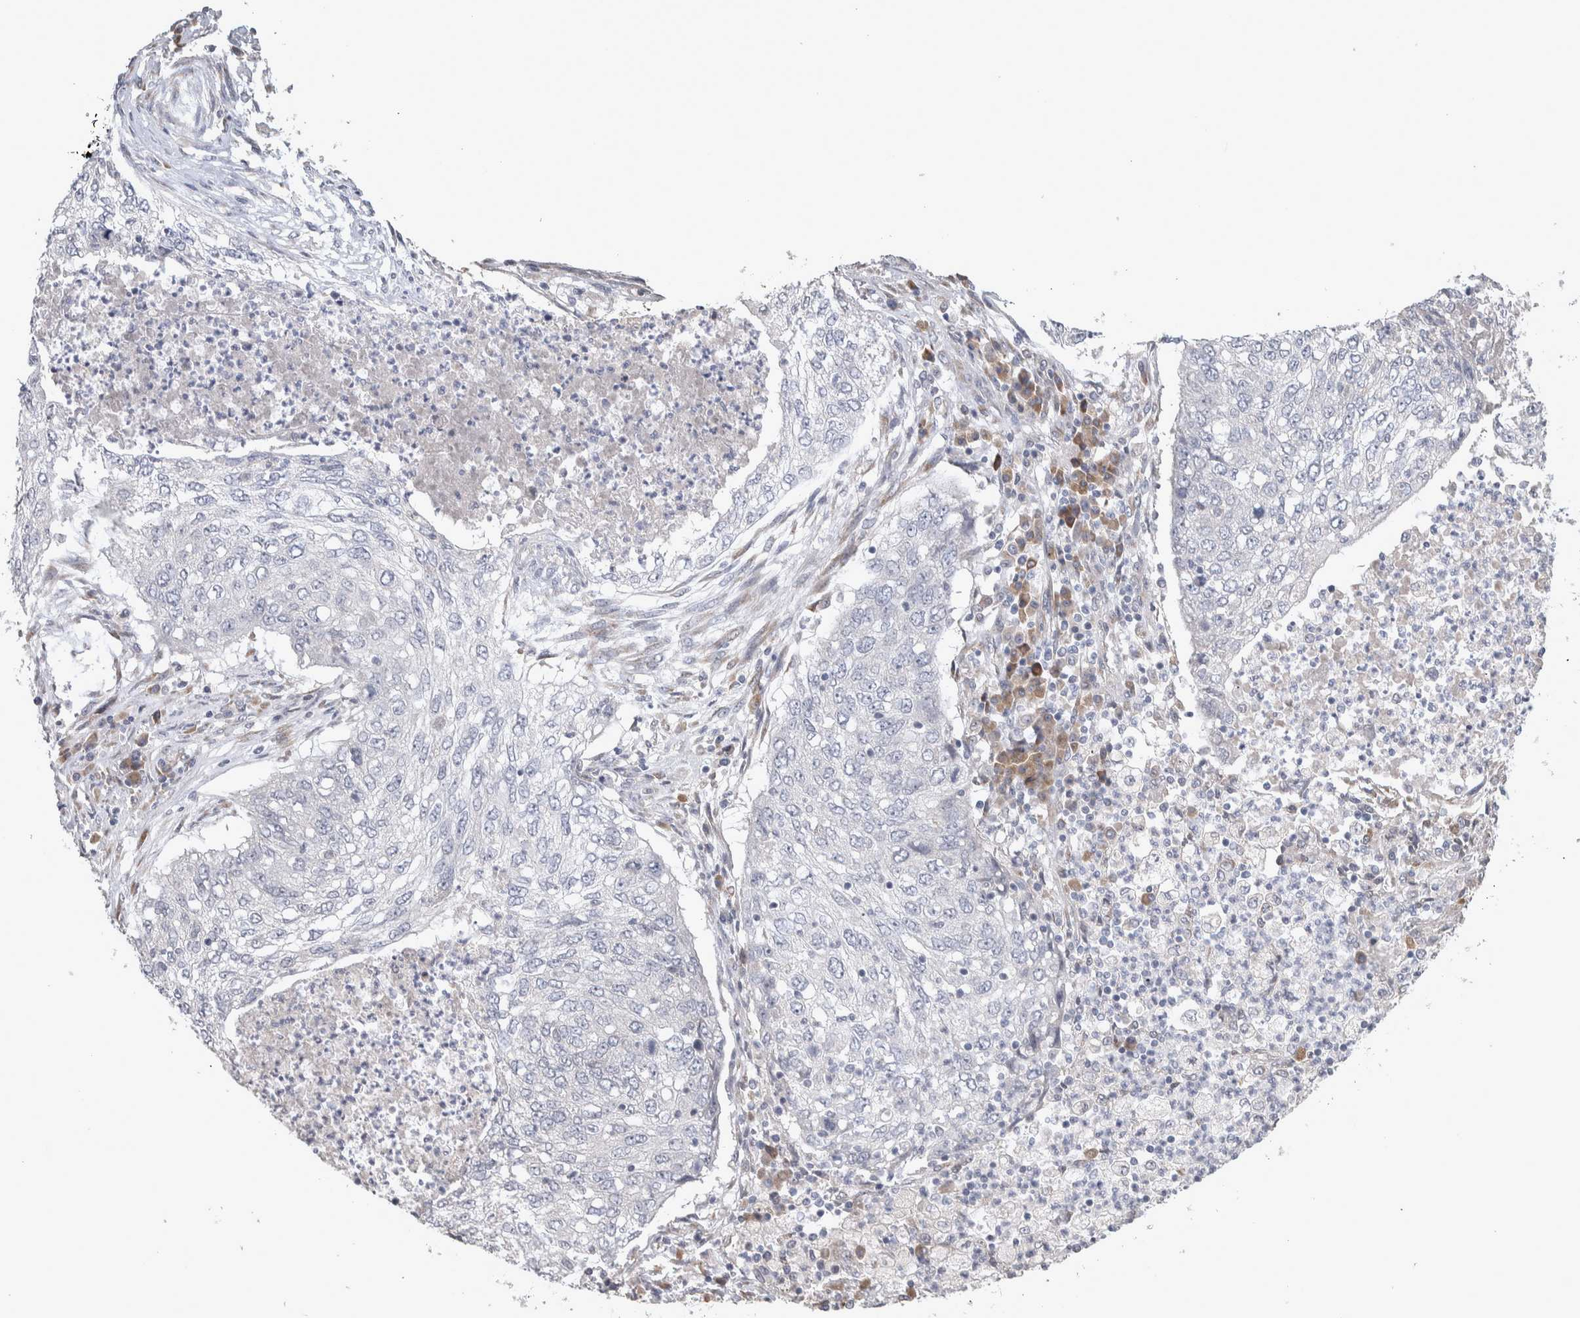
{"staining": {"intensity": "negative", "quantity": "none", "location": "none"}, "tissue": "lung cancer", "cell_type": "Tumor cells", "image_type": "cancer", "snomed": [{"axis": "morphology", "description": "Squamous cell carcinoma, NOS"}, {"axis": "topography", "description": "Lung"}], "caption": "High magnification brightfield microscopy of squamous cell carcinoma (lung) stained with DAB (brown) and counterstained with hematoxylin (blue): tumor cells show no significant staining.", "gene": "CUL2", "patient": {"sex": "female", "age": 63}}